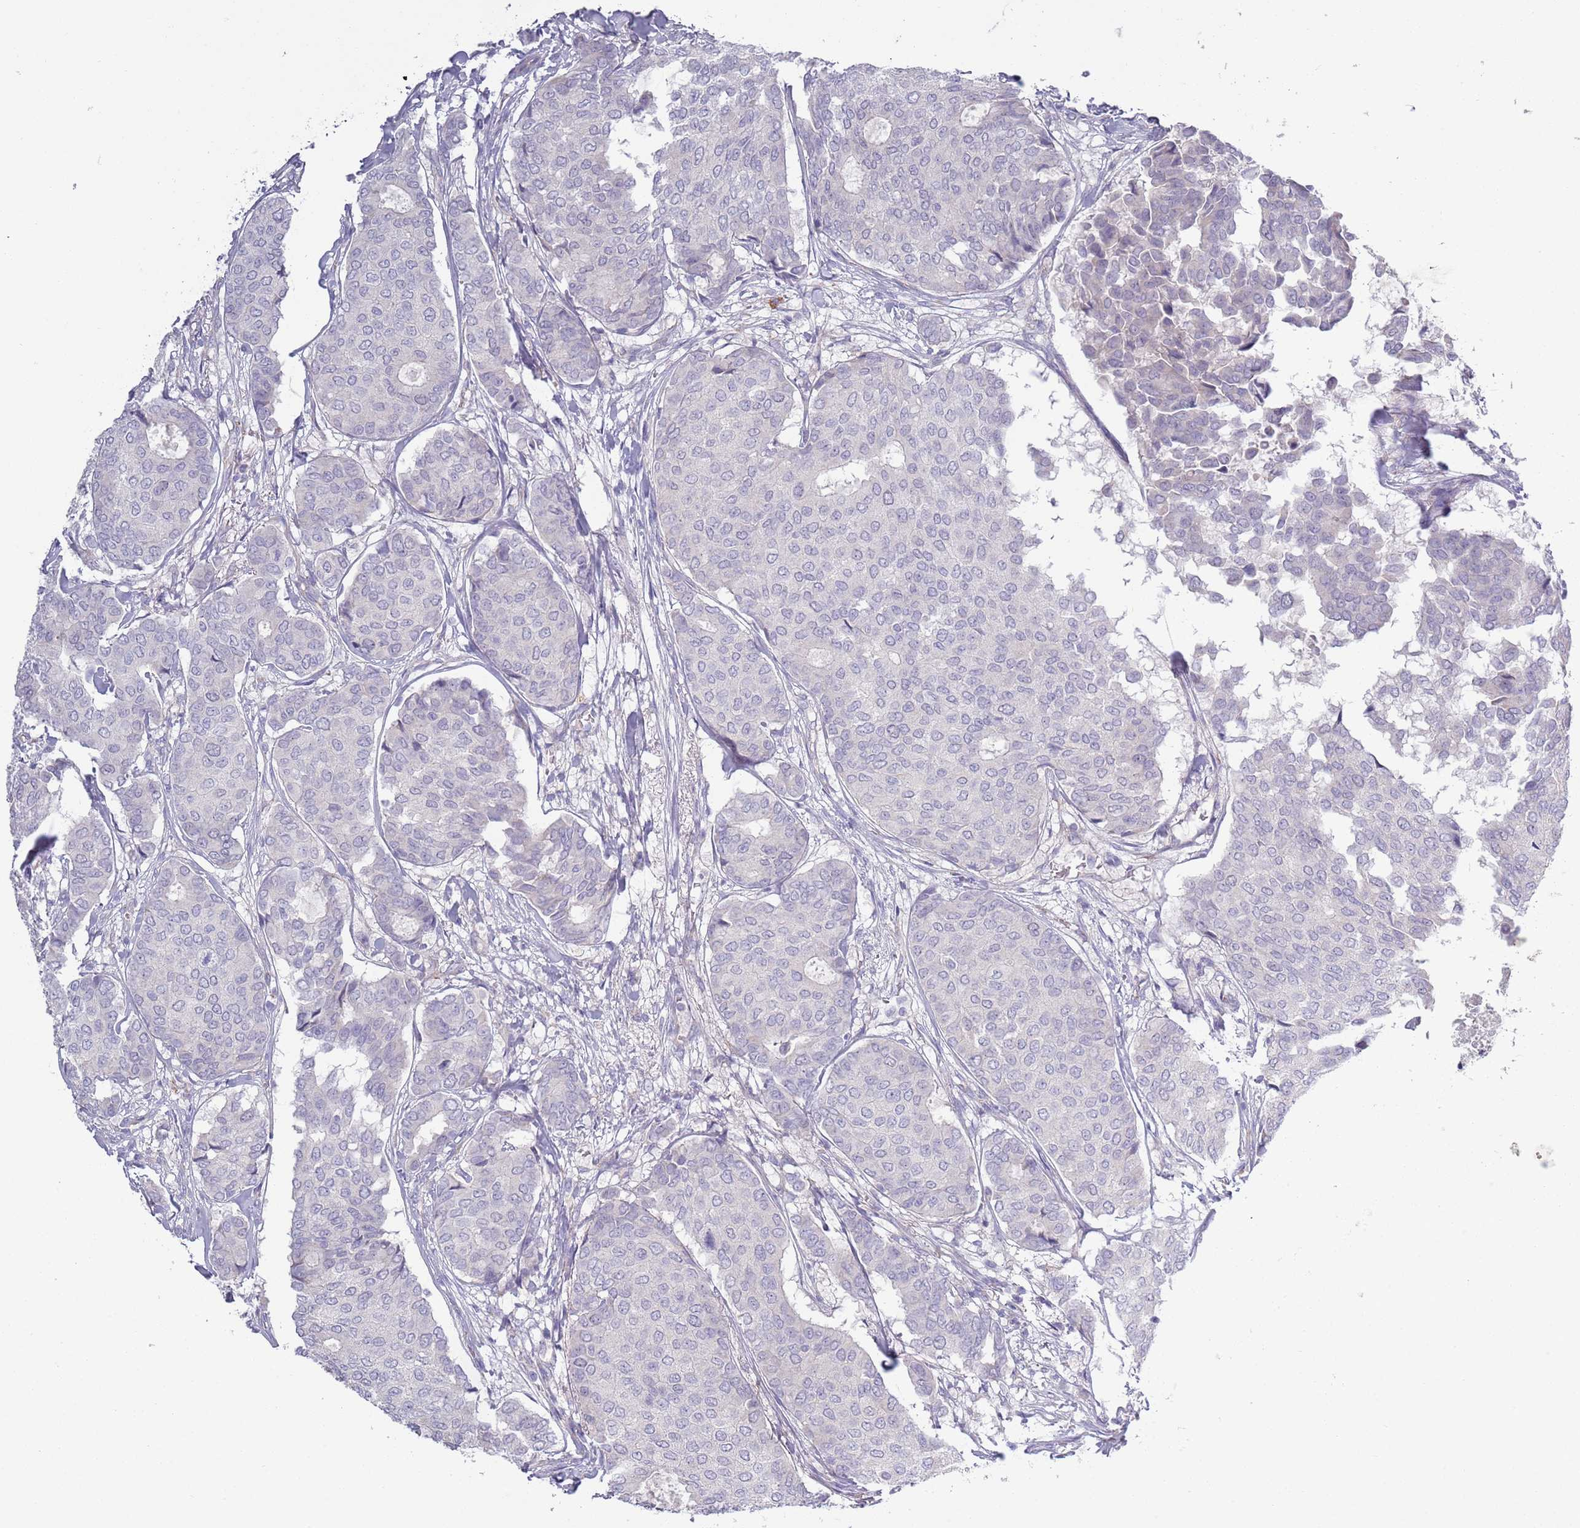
{"staining": {"intensity": "negative", "quantity": "none", "location": "none"}, "tissue": "breast cancer", "cell_type": "Tumor cells", "image_type": "cancer", "snomed": [{"axis": "morphology", "description": "Duct carcinoma"}, {"axis": "topography", "description": "Breast"}], "caption": "The micrograph exhibits no significant staining in tumor cells of breast cancer.", "gene": "LTB", "patient": {"sex": "female", "age": 75}}